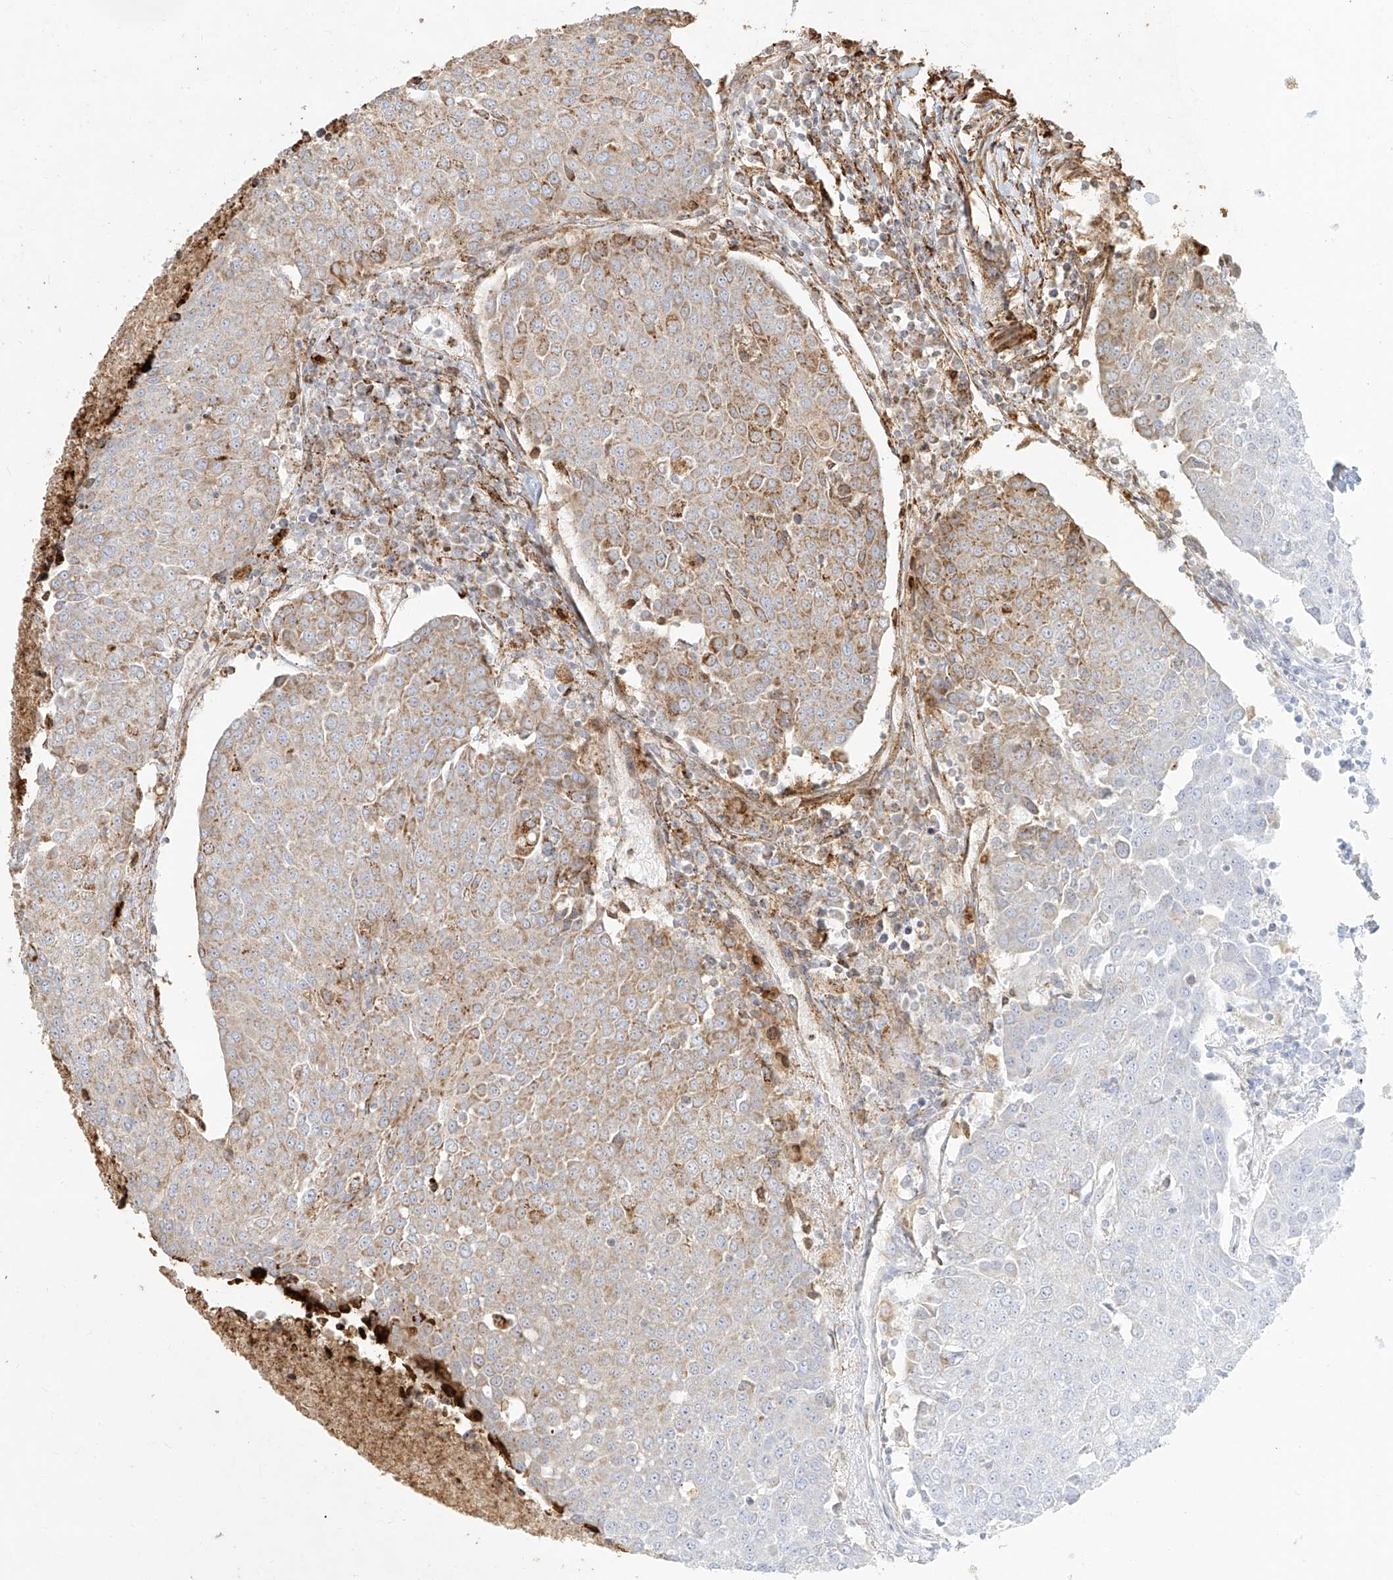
{"staining": {"intensity": "weak", "quantity": "<25%", "location": "cytoplasmic/membranous"}, "tissue": "urothelial cancer", "cell_type": "Tumor cells", "image_type": "cancer", "snomed": [{"axis": "morphology", "description": "Urothelial carcinoma, High grade"}, {"axis": "topography", "description": "Urinary bladder"}], "caption": "Immunohistochemistry (IHC) of urothelial cancer displays no staining in tumor cells.", "gene": "MTX2", "patient": {"sex": "female", "age": 85}}